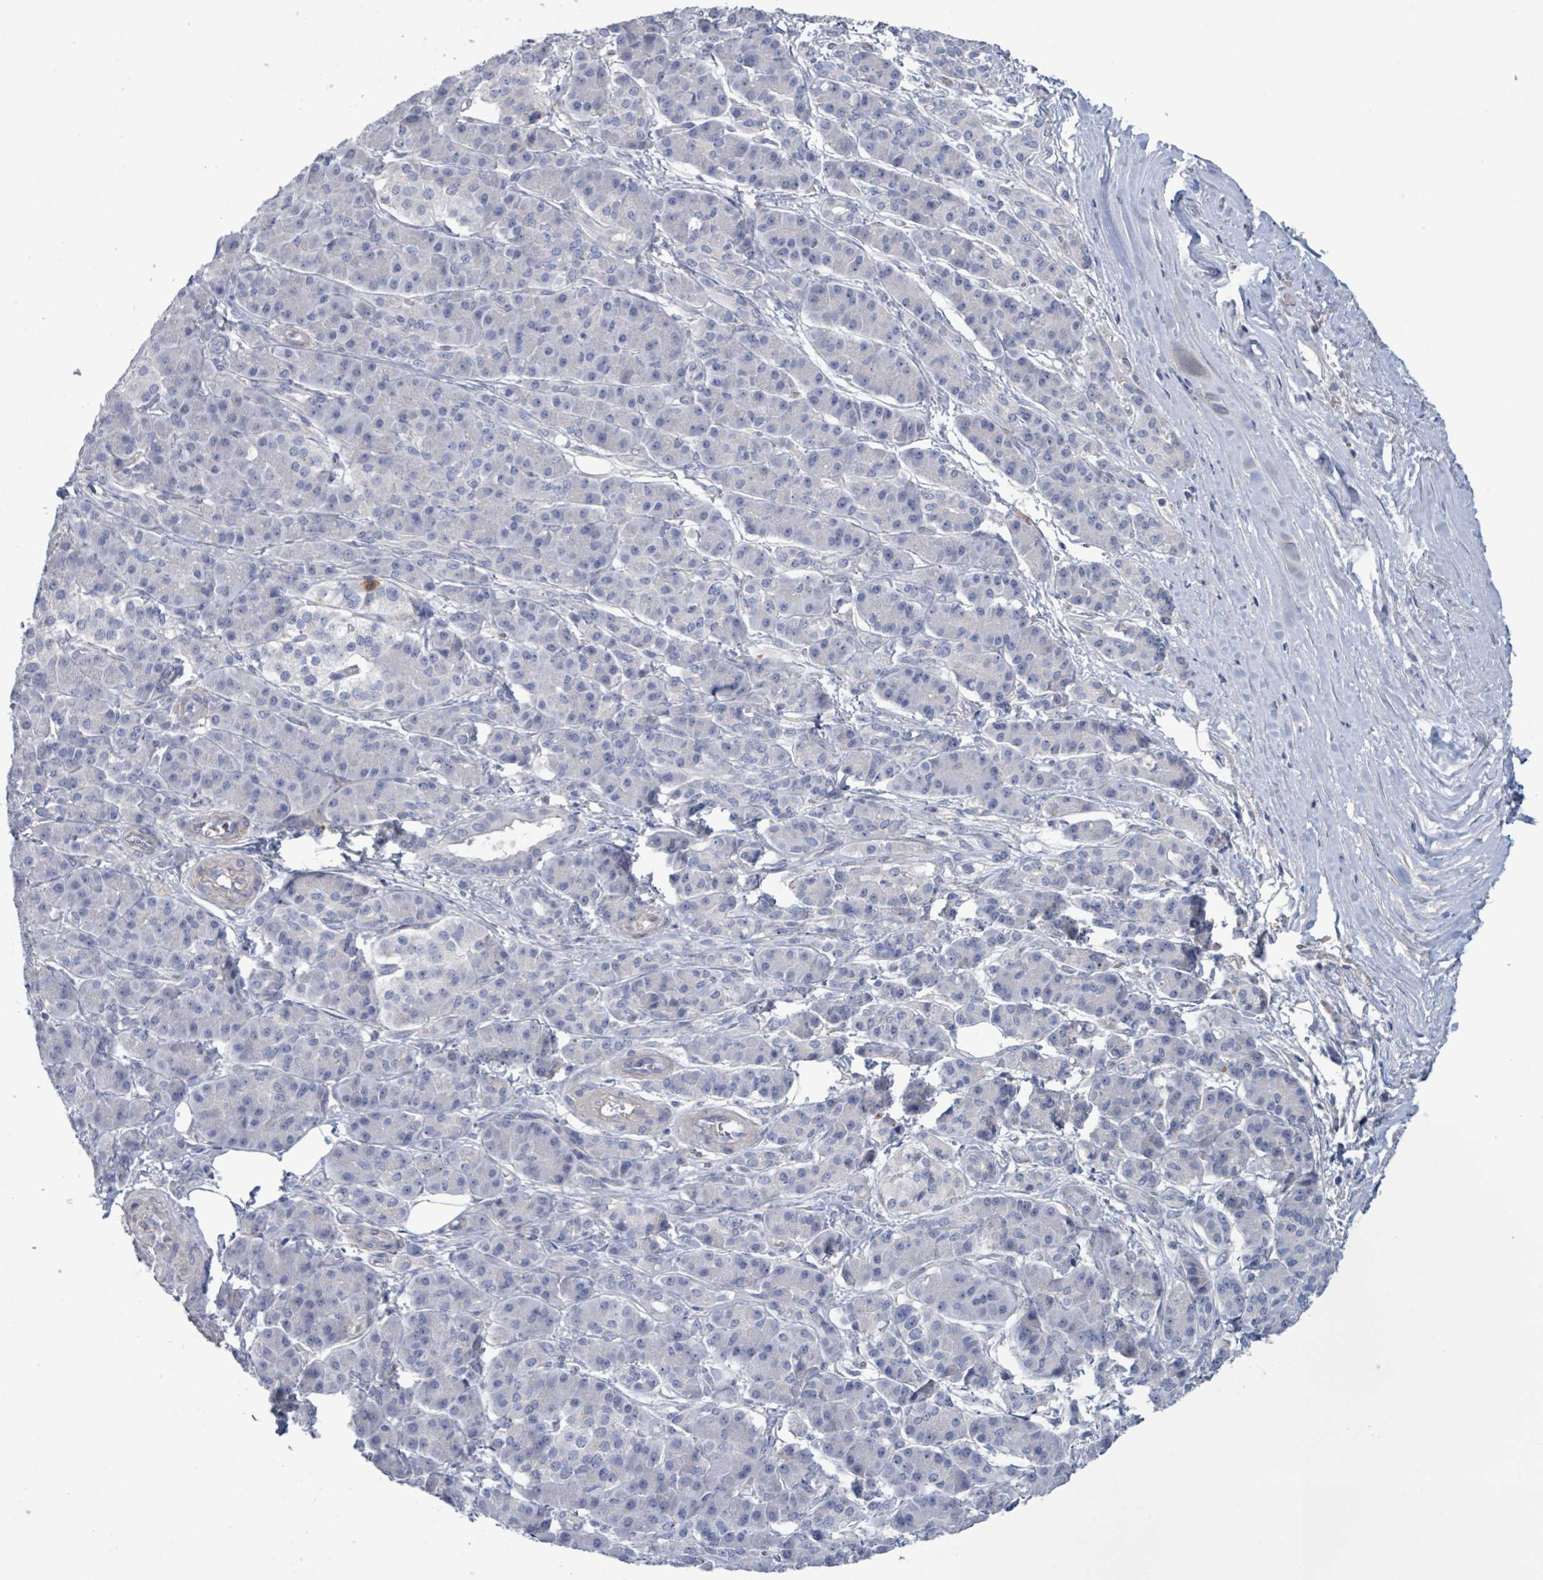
{"staining": {"intensity": "negative", "quantity": "none", "location": "none"}, "tissue": "pancreatic cancer", "cell_type": "Tumor cells", "image_type": "cancer", "snomed": [{"axis": "morphology", "description": "Adenocarcinoma, NOS"}, {"axis": "topography", "description": "Pancreas"}], "caption": "Histopathology image shows no significant protein expression in tumor cells of pancreatic adenocarcinoma.", "gene": "PKLR", "patient": {"sex": "male", "age": 57}}